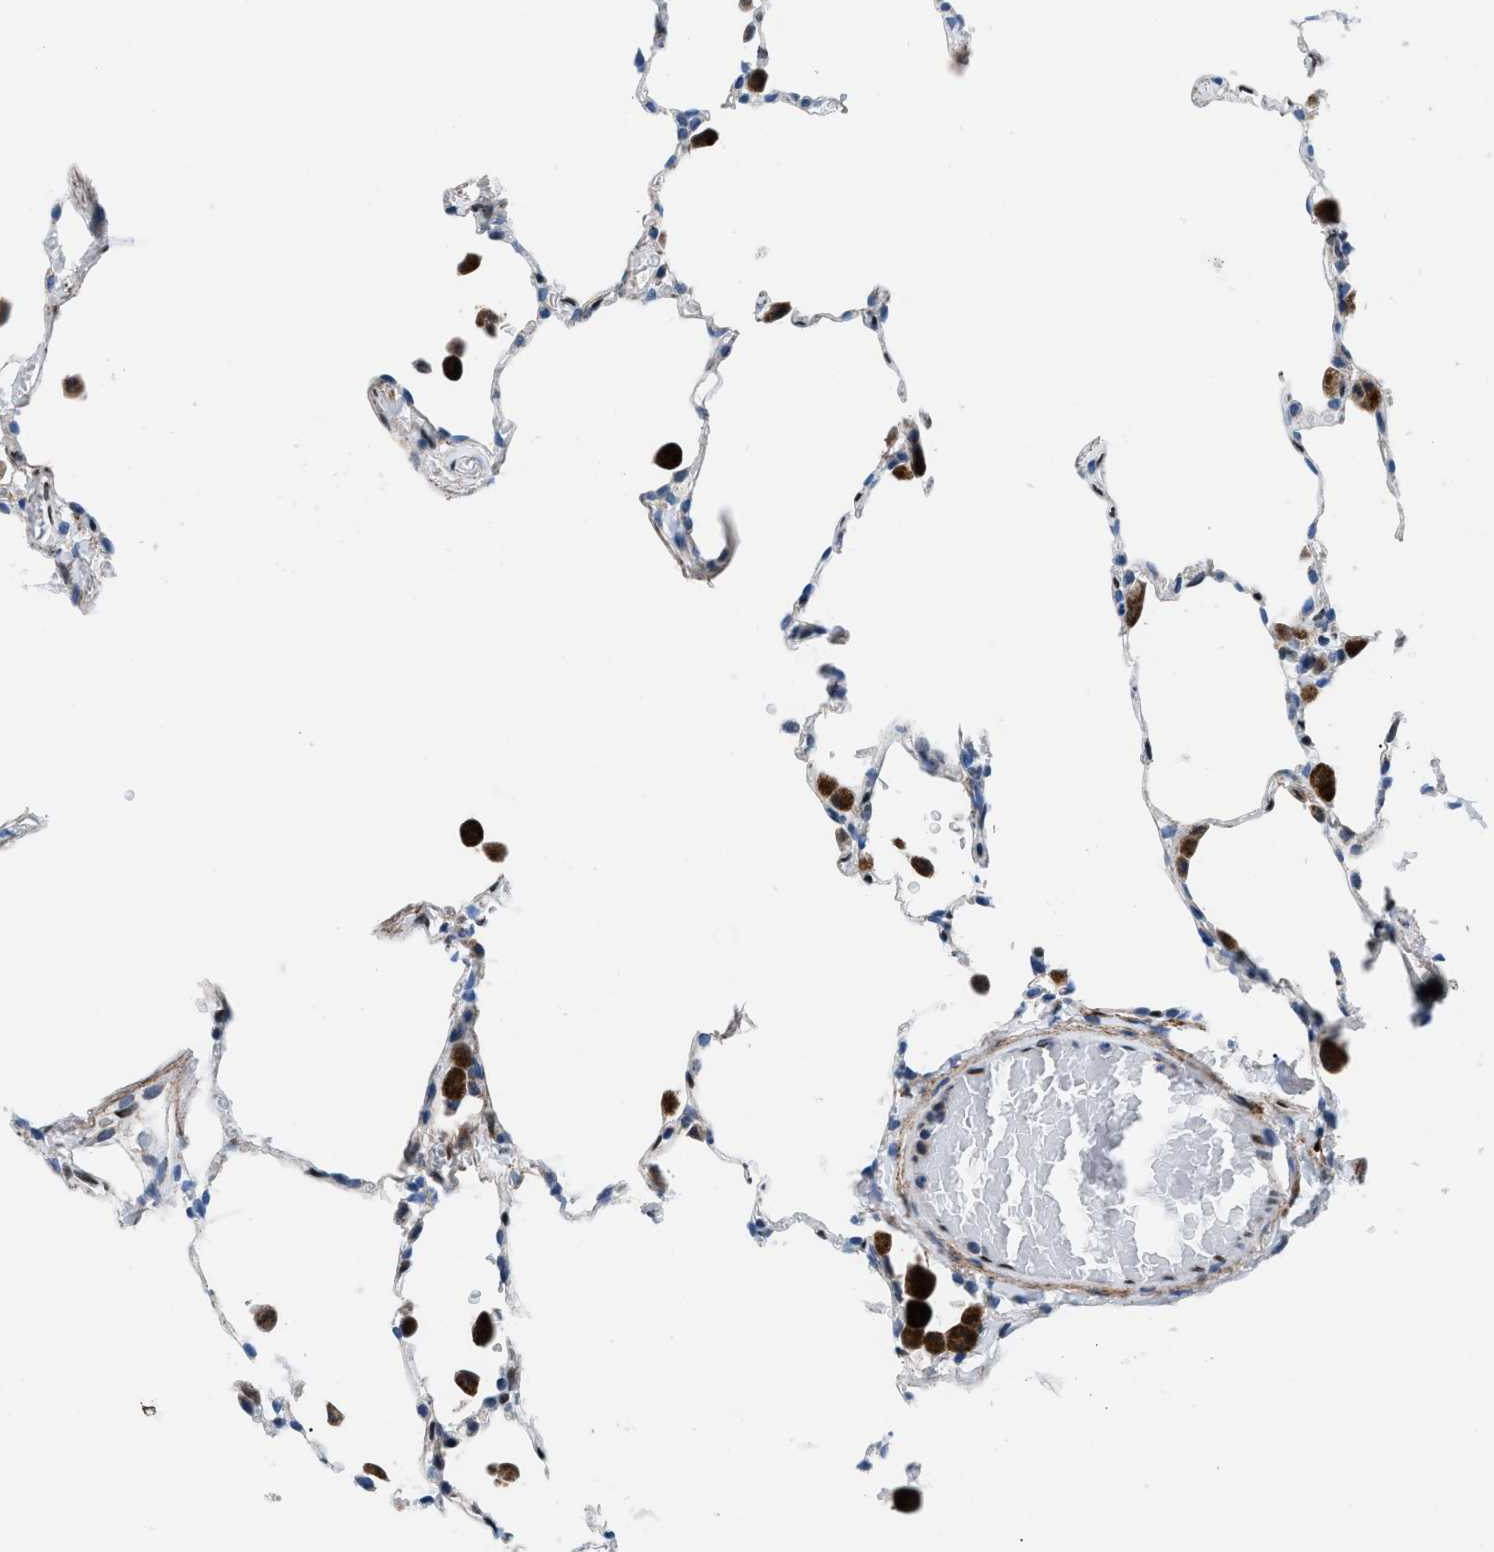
{"staining": {"intensity": "negative", "quantity": "none", "location": "none"}, "tissue": "lung", "cell_type": "Alveolar cells", "image_type": "normal", "snomed": [{"axis": "morphology", "description": "Normal tissue, NOS"}, {"axis": "topography", "description": "Lung"}], "caption": "The histopathology image shows no significant staining in alveolar cells of lung.", "gene": "LMO2", "patient": {"sex": "female", "age": 49}}